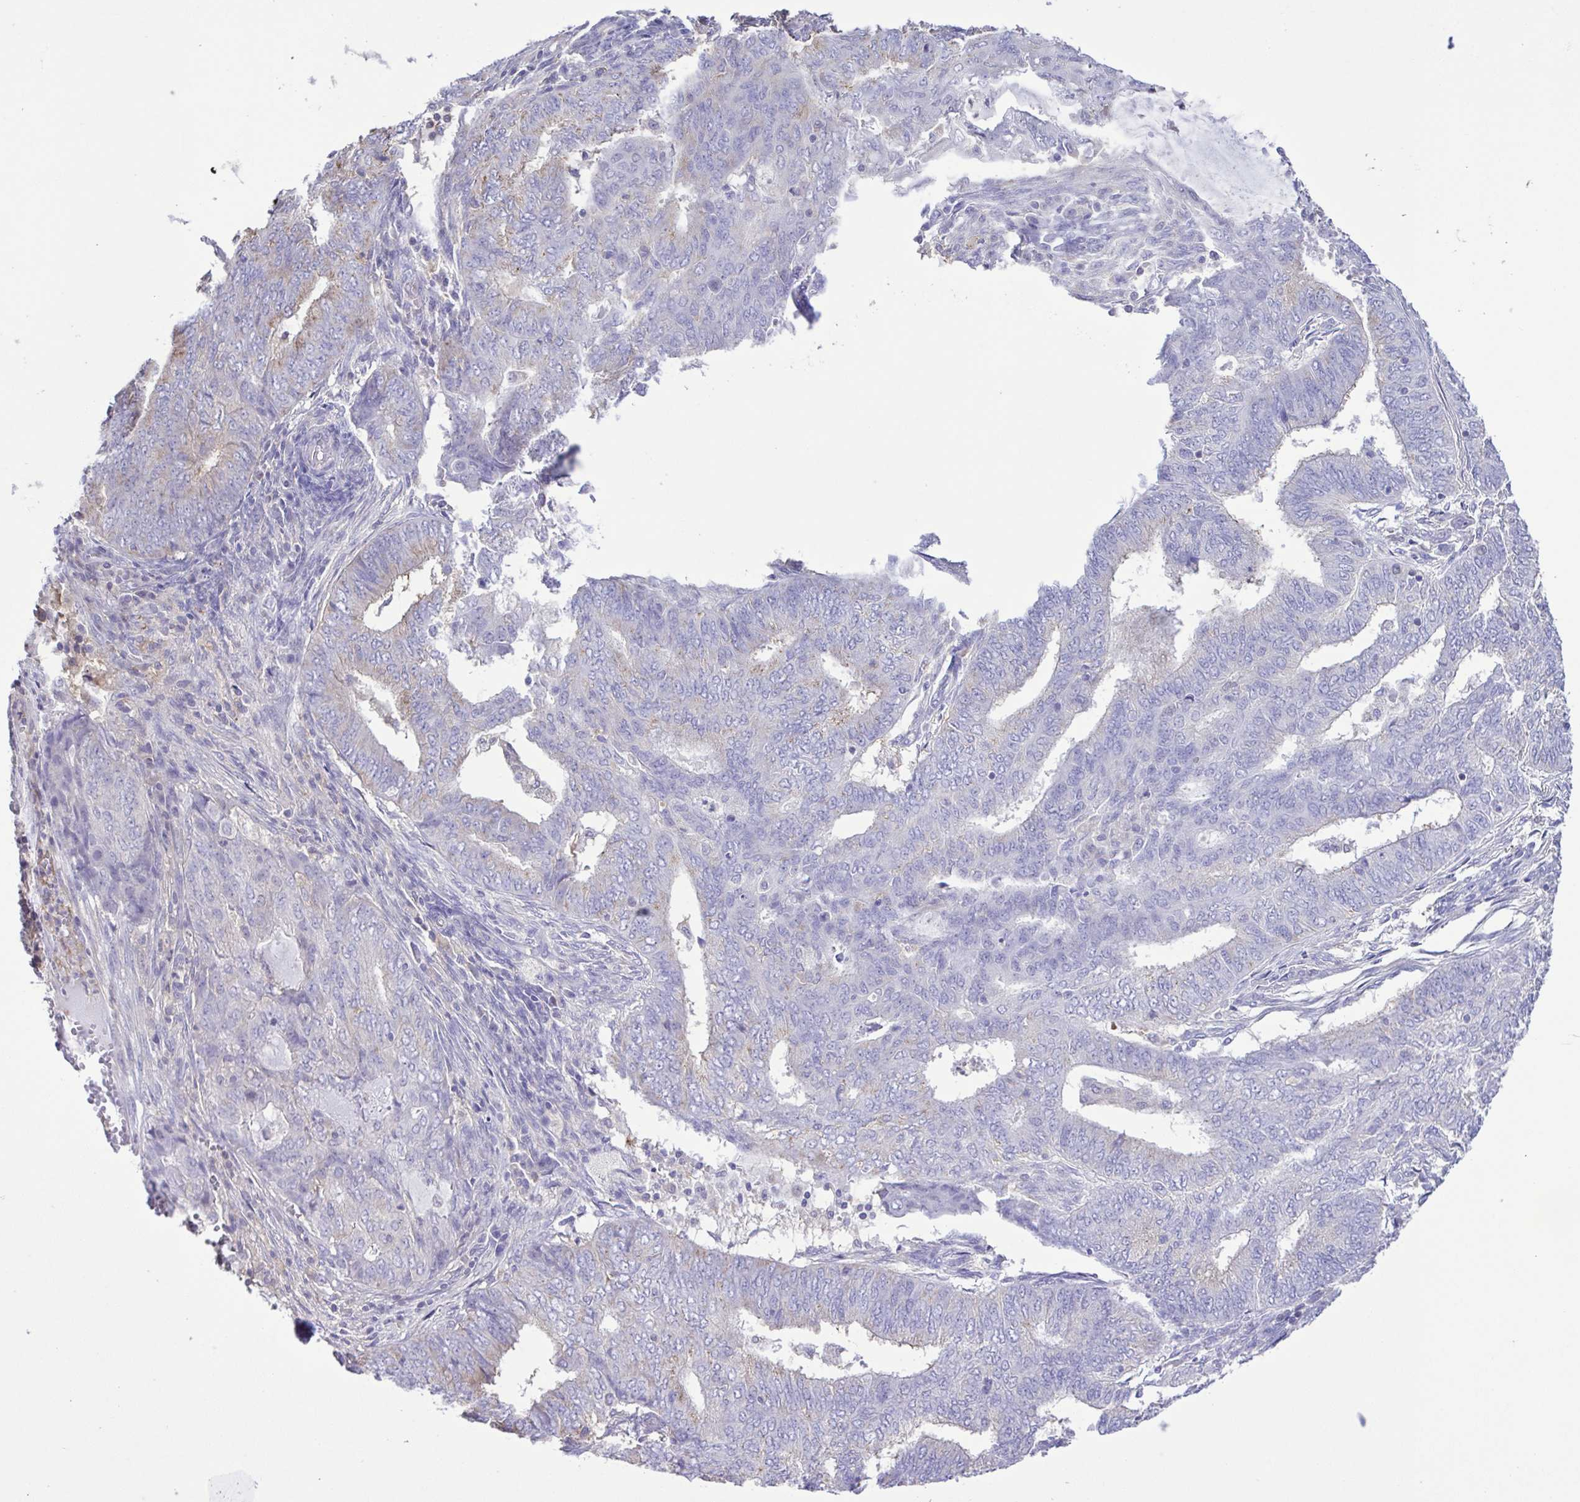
{"staining": {"intensity": "weak", "quantity": "<25%", "location": "cytoplasmic/membranous"}, "tissue": "endometrial cancer", "cell_type": "Tumor cells", "image_type": "cancer", "snomed": [{"axis": "morphology", "description": "Adenocarcinoma, NOS"}, {"axis": "topography", "description": "Endometrium"}], "caption": "The photomicrograph demonstrates no significant positivity in tumor cells of endometrial cancer (adenocarcinoma).", "gene": "CYP17A1", "patient": {"sex": "female", "age": 62}}